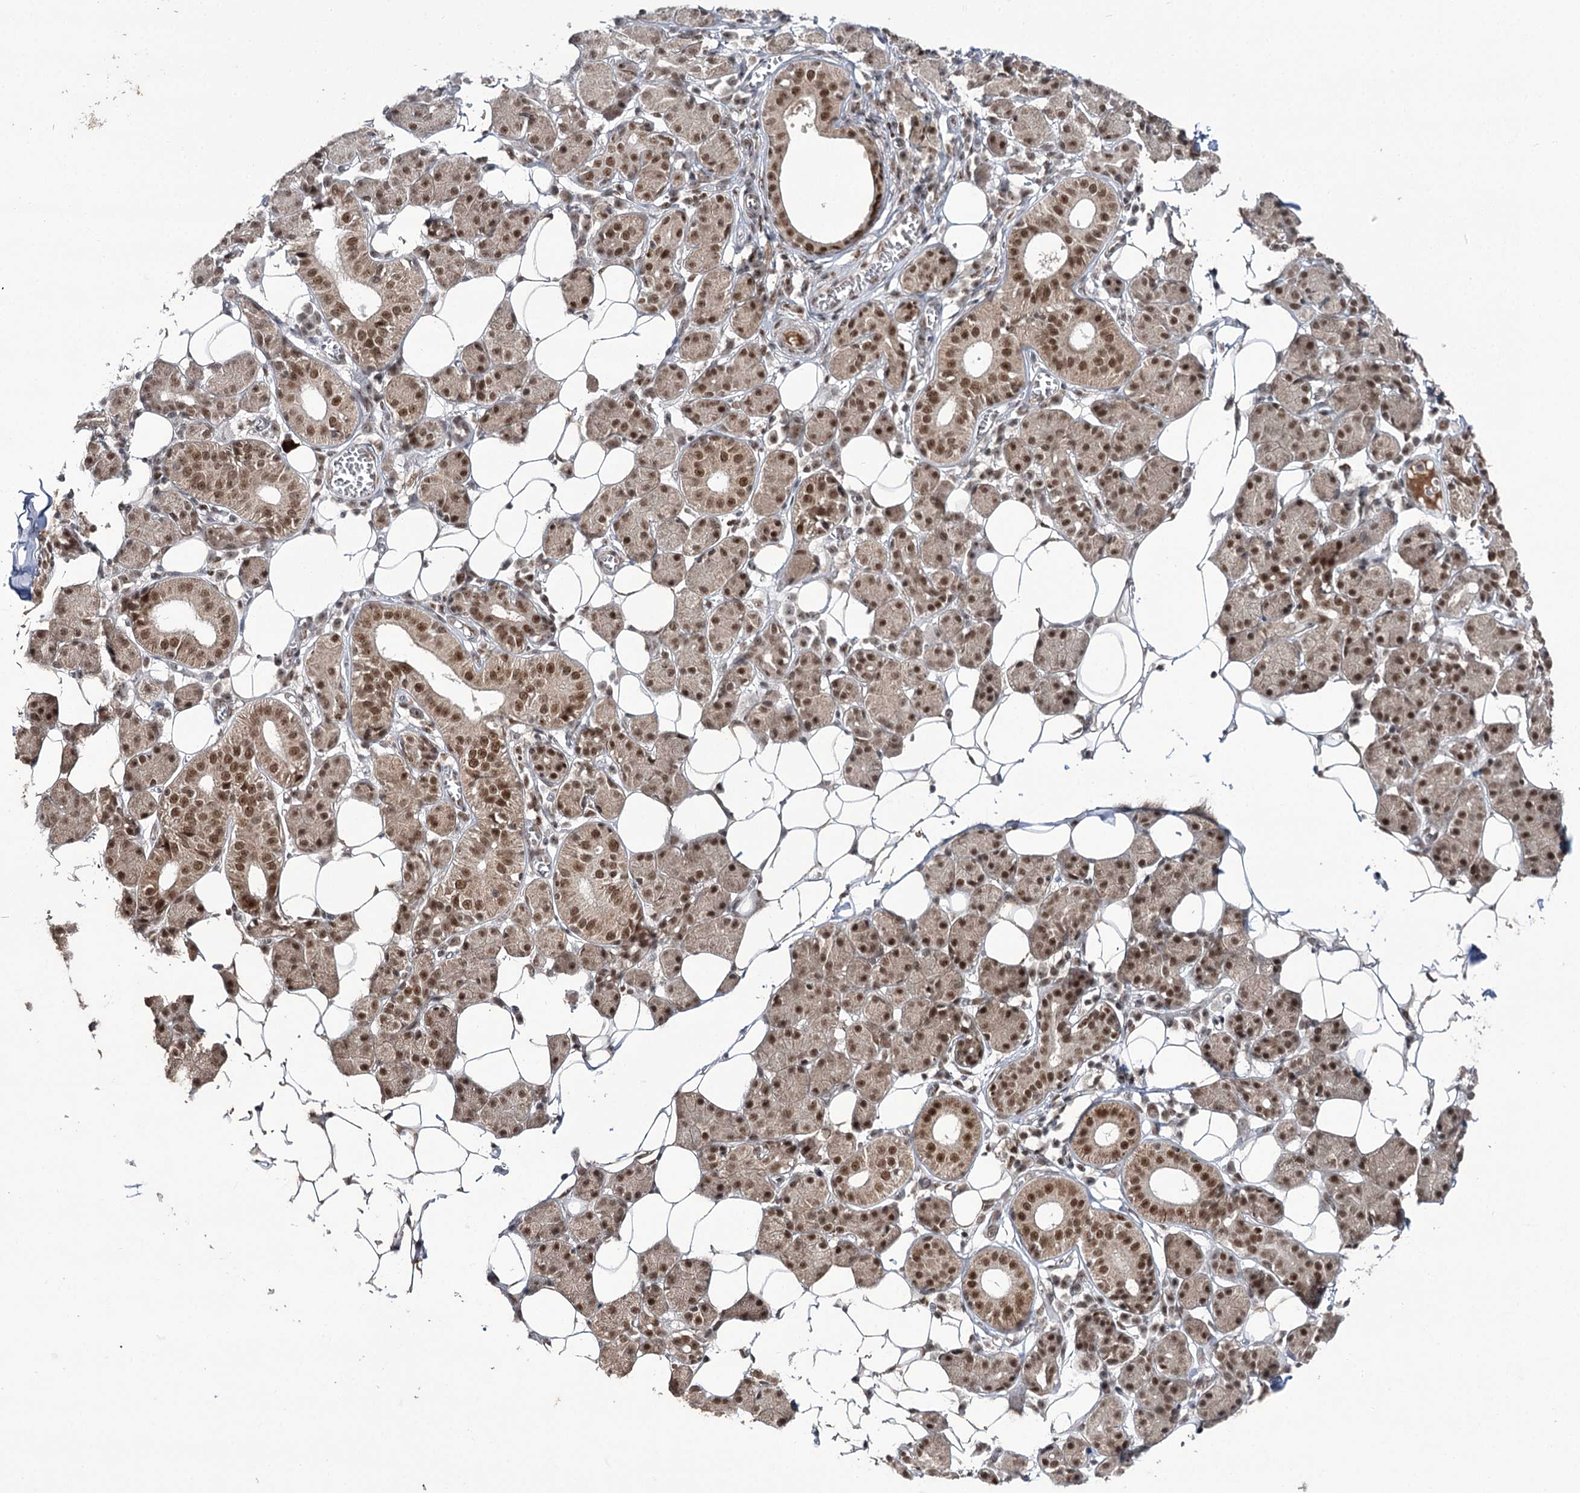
{"staining": {"intensity": "moderate", "quantity": "25%-75%", "location": "nuclear"}, "tissue": "salivary gland", "cell_type": "Glandular cells", "image_type": "normal", "snomed": [{"axis": "morphology", "description": "Normal tissue, NOS"}, {"axis": "topography", "description": "Salivary gland"}], "caption": "An image of salivary gland stained for a protein demonstrates moderate nuclear brown staining in glandular cells.", "gene": "ERCC3", "patient": {"sex": "female", "age": 33}}